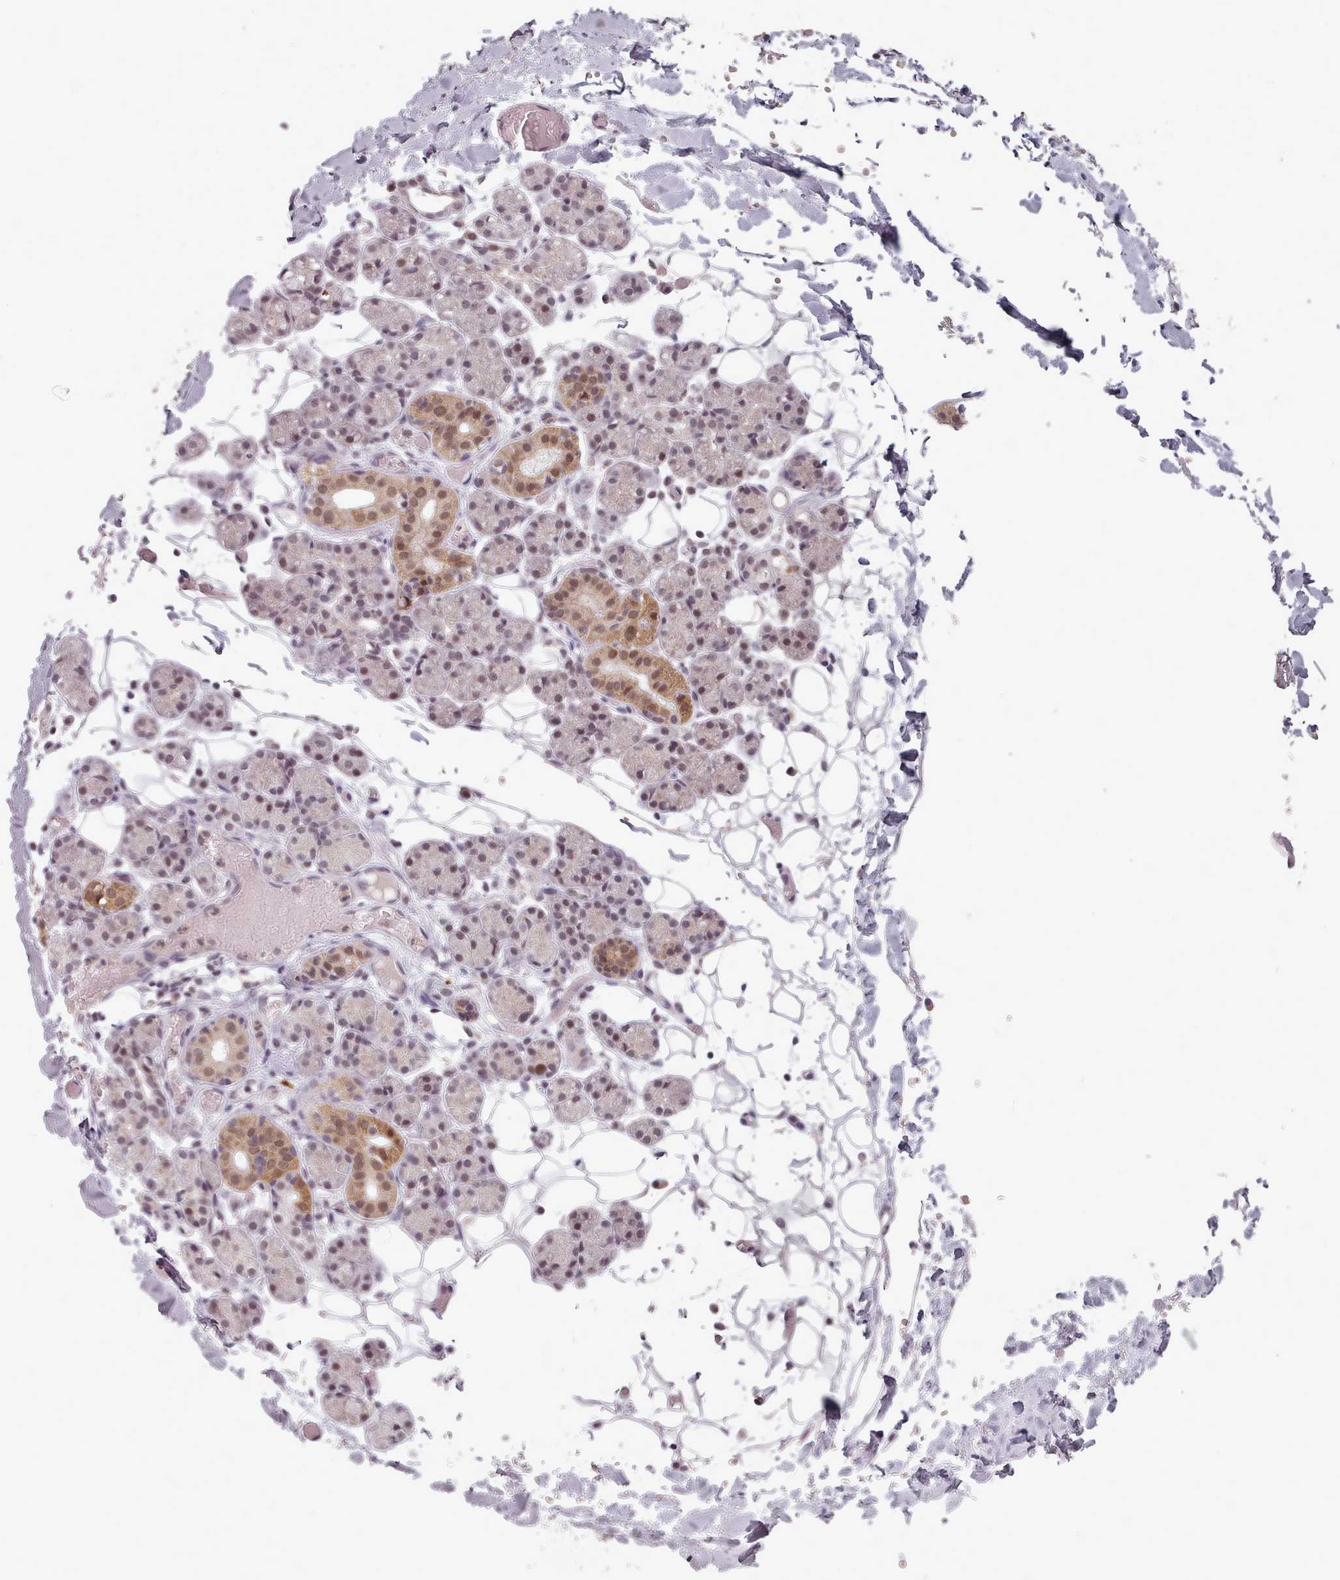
{"staining": {"intensity": "moderate", "quantity": "<25%", "location": "cytoplasmic/membranous,nuclear"}, "tissue": "salivary gland", "cell_type": "Glandular cells", "image_type": "normal", "snomed": [{"axis": "morphology", "description": "Normal tissue, NOS"}, {"axis": "topography", "description": "Salivary gland"}], "caption": "Immunohistochemical staining of normal human salivary gland demonstrates low levels of moderate cytoplasmic/membranous,nuclear positivity in about <25% of glandular cells. The protein of interest is stained brown, and the nuclei are stained in blue (DAB IHC with brightfield microscopy, high magnification).", "gene": "SRSF9", "patient": {"sex": "male", "age": 63}}